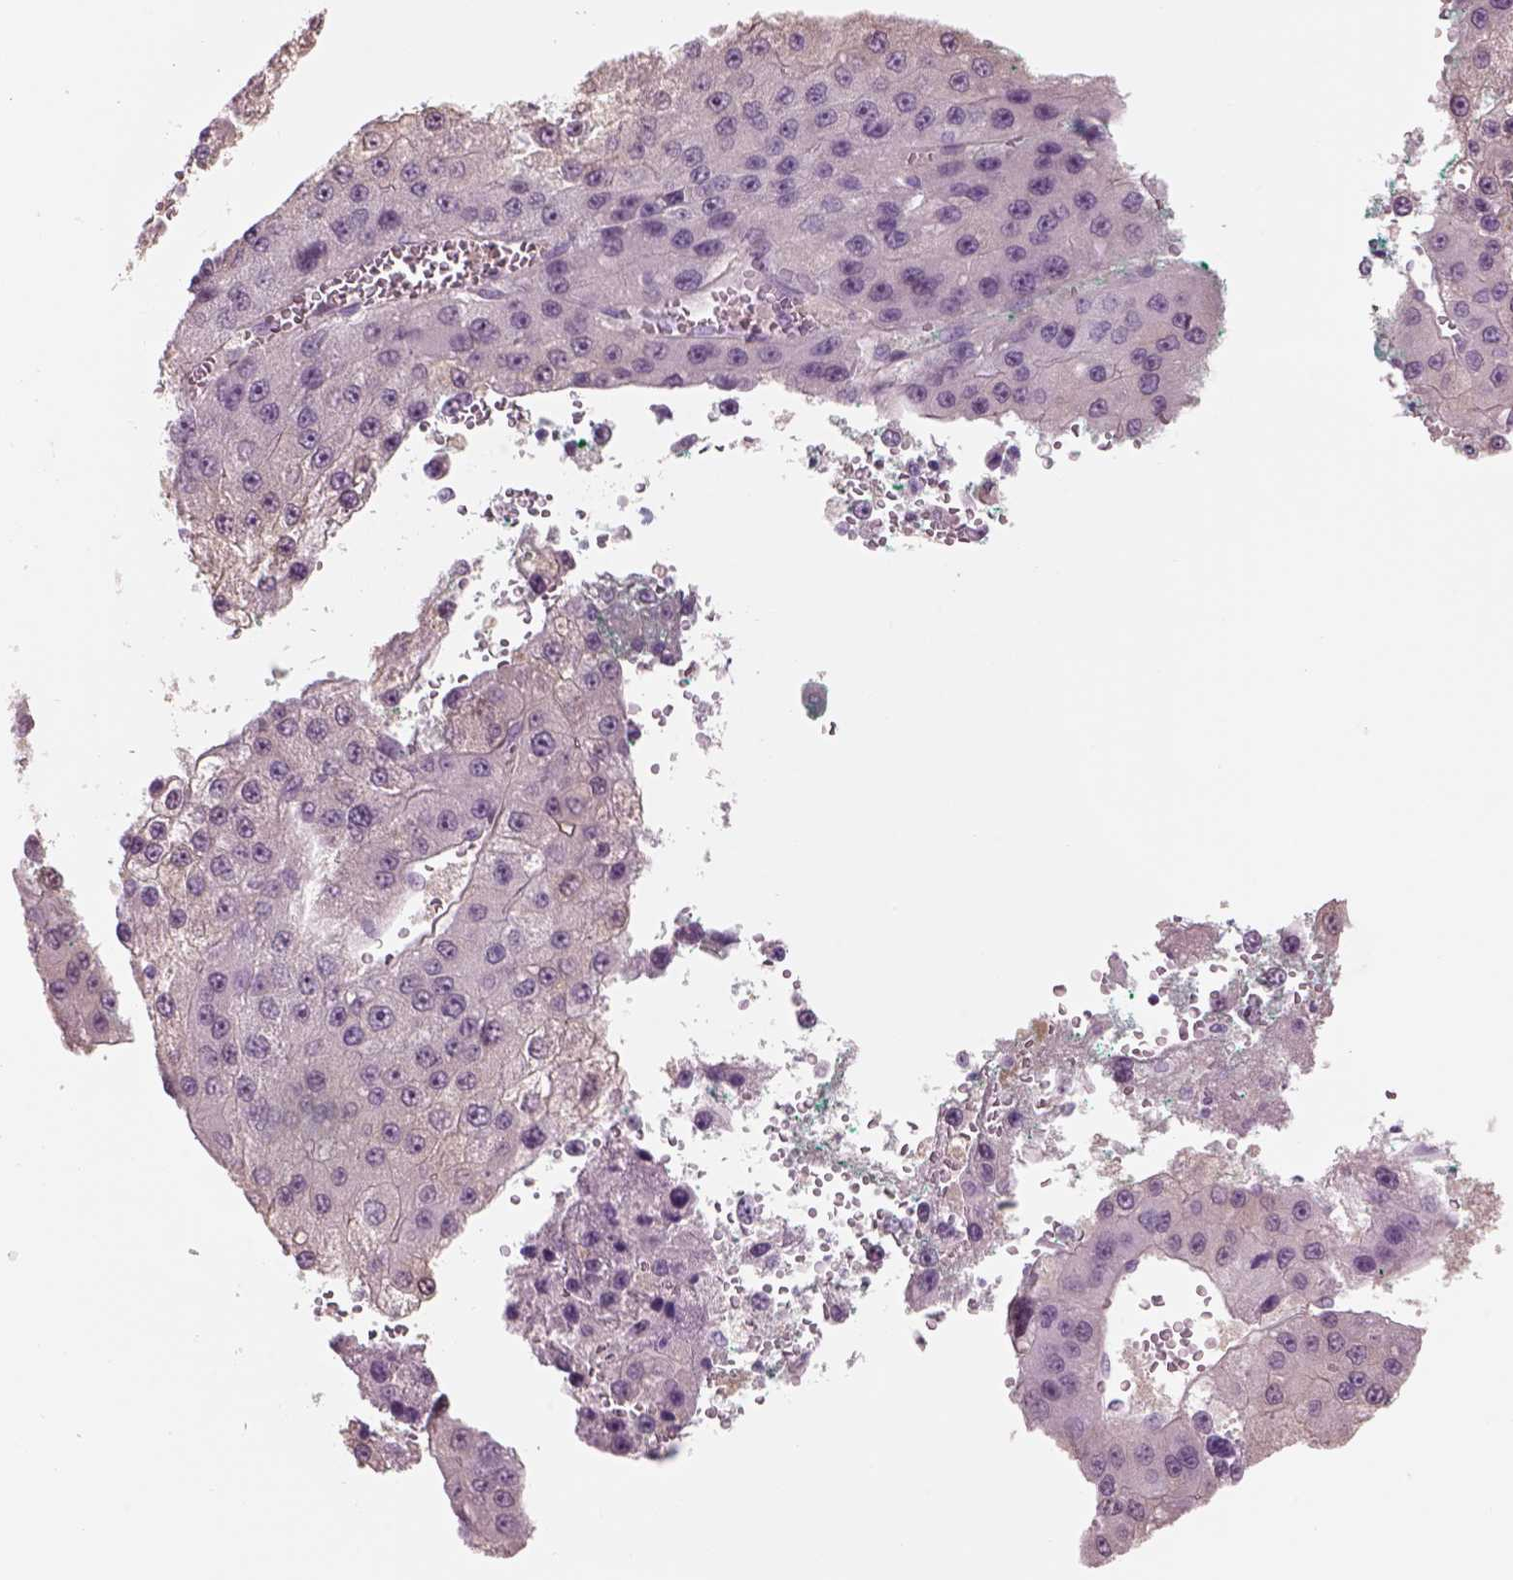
{"staining": {"intensity": "negative", "quantity": "none", "location": "none"}, "tissue": "liver cancer", "cell_type": "Tumor cells", "image_type": "cancer", "snomed": [{"axis": "morphology", "description": "Carcinoma, Hepatocellular, NOS"}, {"axis": "topography", "description": "Liver"}], "caption": "This is an immunohistochemistry photomicrograph of human liver hepatocellular carcinoma. There is no staining in tumor cells.", "gene": "GAS2L2", "patient": {"sex": "female", "age": 73}}